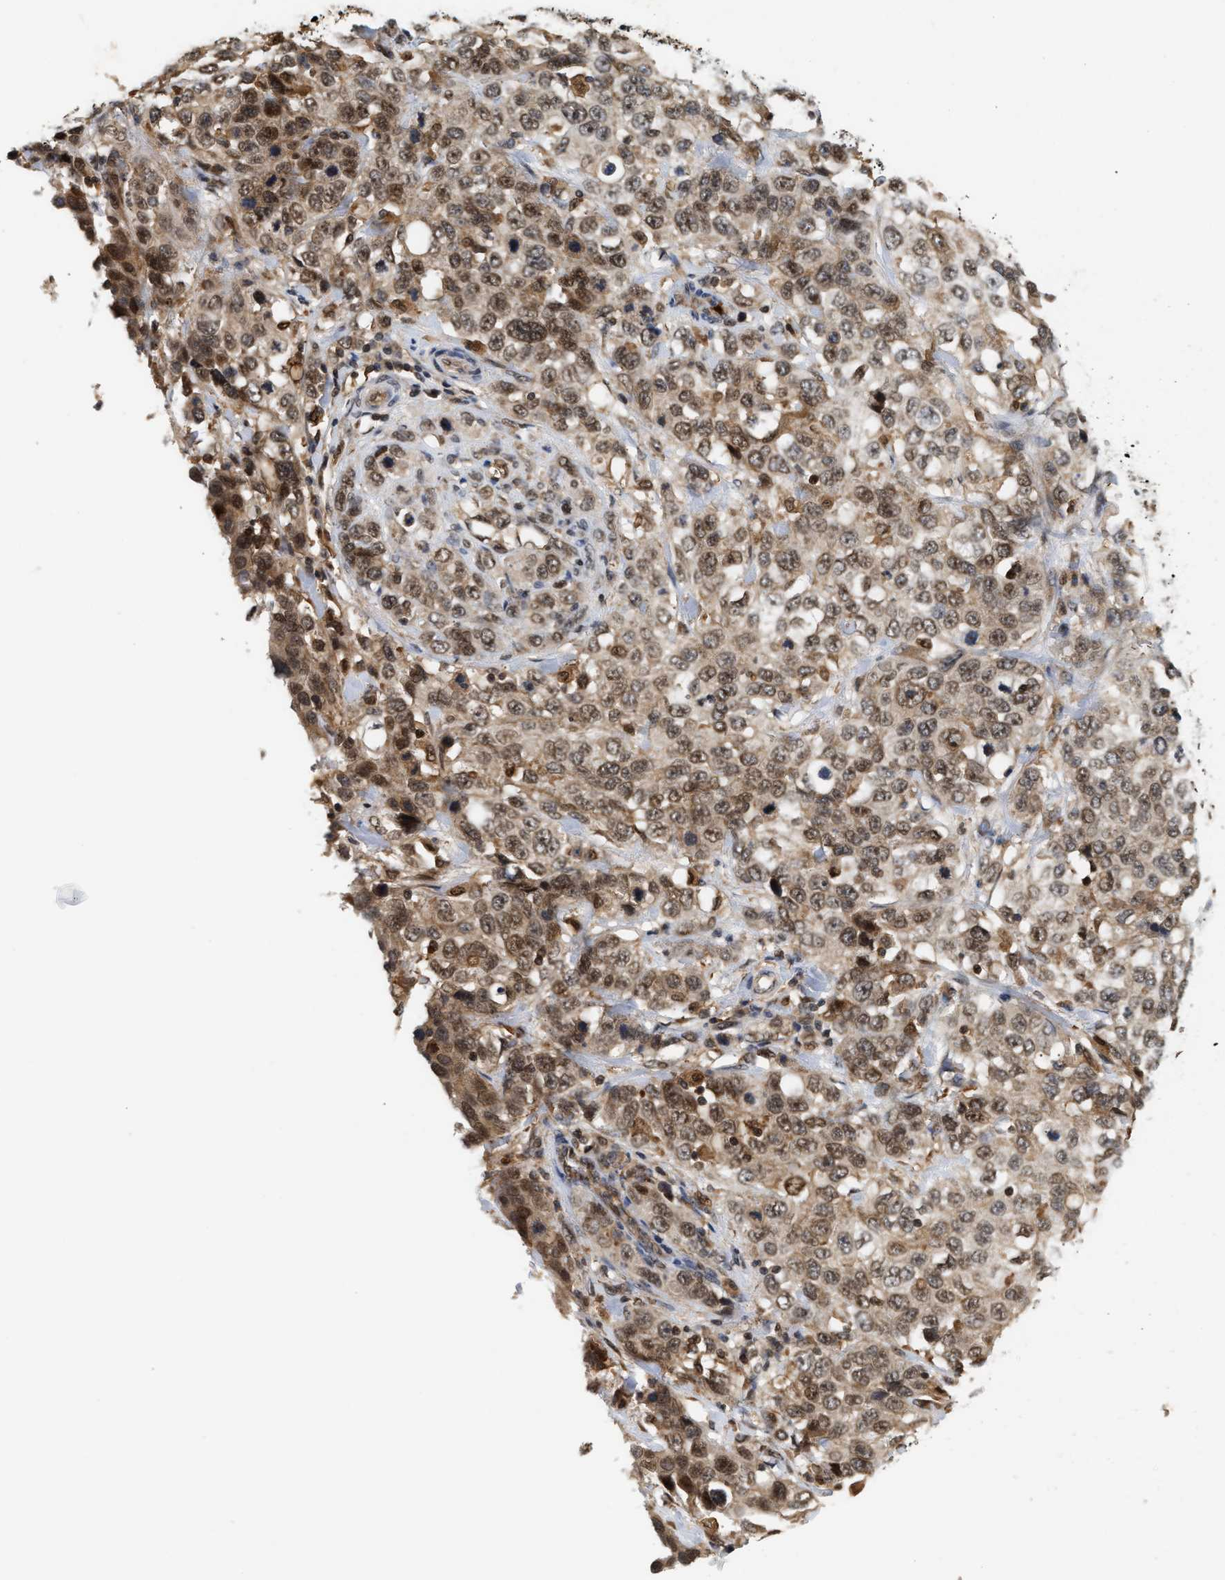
{"staining": {"intensity": "moderate", "quantity": ">75%", "location": "cytoplasmic/membranous,nuclear"}, "tissue": "stomach cancer", "cell_type": "Tumor cells", "image_type": "cancer", "snomed": [{"axis": "morphology", "description": "Normal tissue, NOS"}, {"axis": "morphology", "description": "Adenocarcinoma, NOS"}, {"axis": "topography", "description": "Stomach"}], "caption": "Protein expression analysis of stomach cancer (adenocarcinoma) shows moderate cytoplasmic/membranous and nuclear positivity in about >75% of tumor cells. The staining was performed using DAB, with brown indicating positive protein expression. Nuclei are stained blue with hematoxylin.", "gene": "ABHD5", "patient": {"sex": "male", "age": 48}}